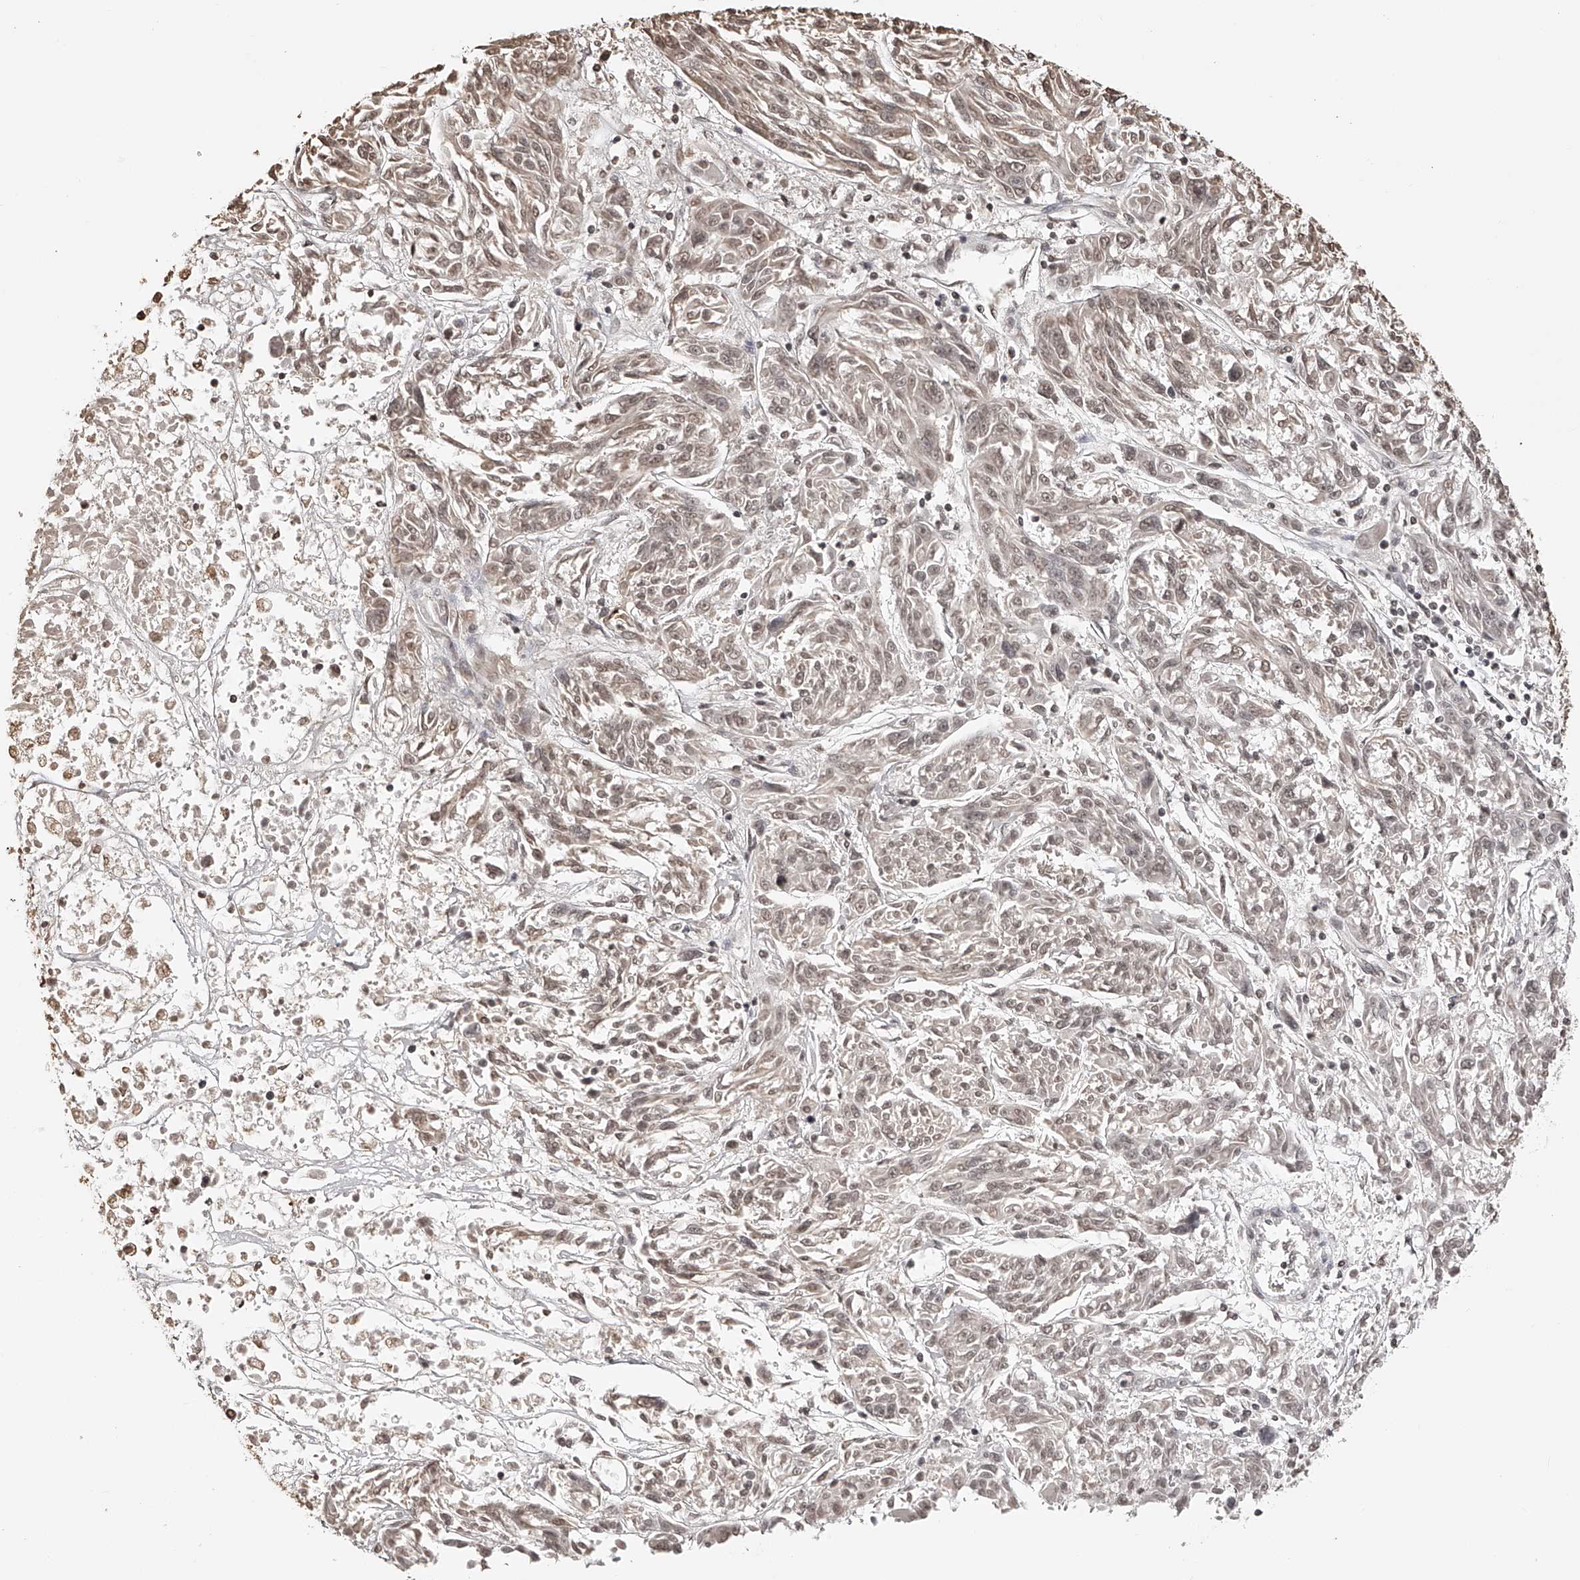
{"staining": {"intensity": "weak", "quantity": ">75%", "location": "nuclear"}, "tissue": "melanoma", "cell_type": "Tumor cells", "image_type": "cancer", "snomed": [{"axis": "morphology", "description": "Malignant melanoma, NOS"}, {"axis": "topography", "description": "Skin"}], "caption": "Malignant melanoma tissue shows weak nuclear expression in about >75% of tumor cells, visualized by immunohistochemistry. Nuclei are stained in blue.", "gene": "ZNF503", "patient": {"sex": "male", "age": 53}}